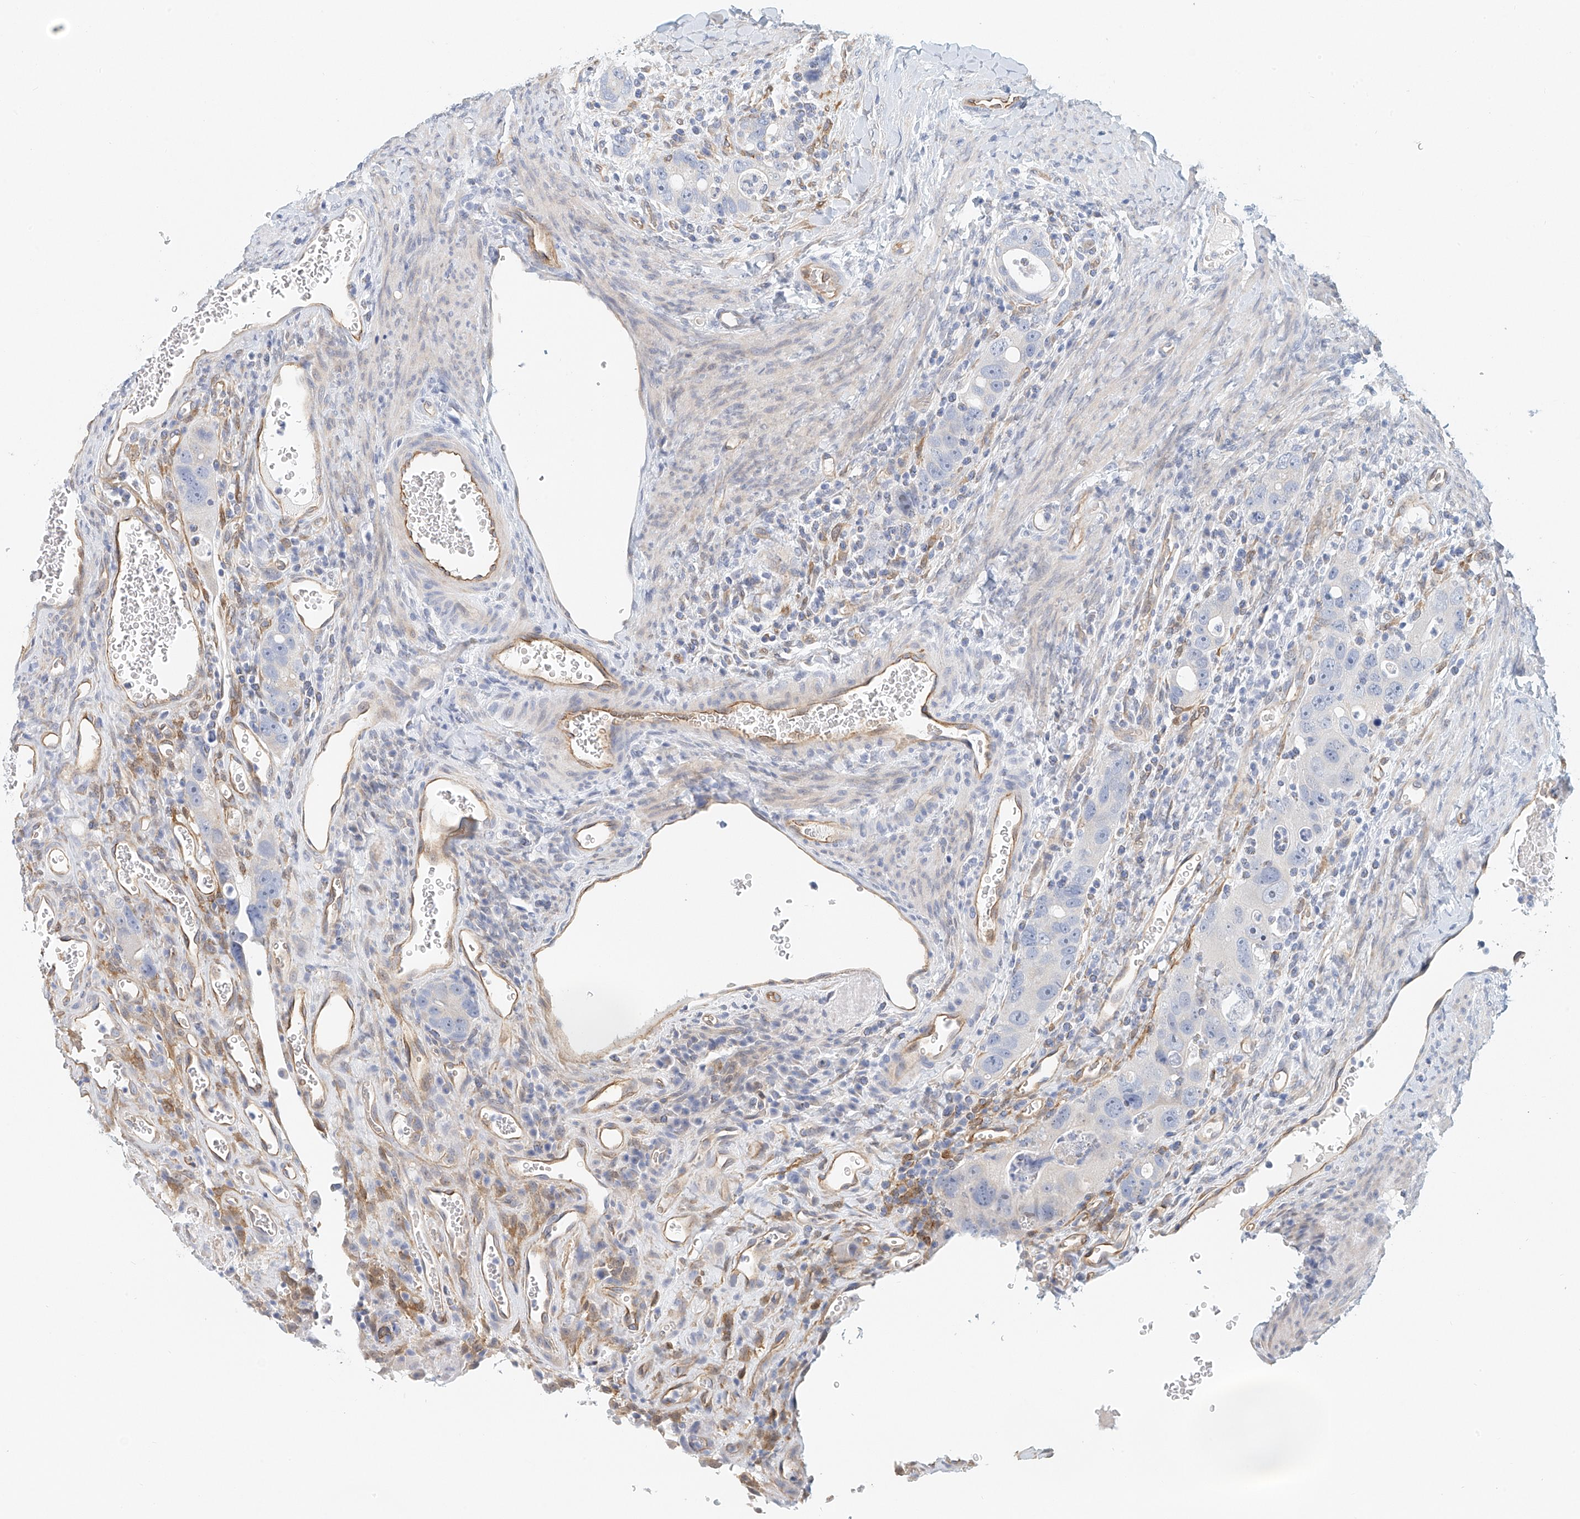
{"staining": {"intensity": "negative", "quantity": "none", "location": "none"}, "tissue": "colorectal cancer", "cell_type": "Tumor cells", "image_type": "cancer", "snomed": [{"axis": "morphology", "description": "Adenocarcinoma, NOS"}, {"axis": "topography", "description": "Rectum"}], "caption": "Immunohistochemistry (IHC) photomicrograph of colorectal cancer (adenocarcinoma) stained for a protein (brown), which demonstrates no positivity in tumor cells. (DAB immunohistochemistry (IHC) visualized using brightfield microscopy, high magnification).", "gene": "ARHGAP28", "patient": {"sex": "male", "age": 59}}